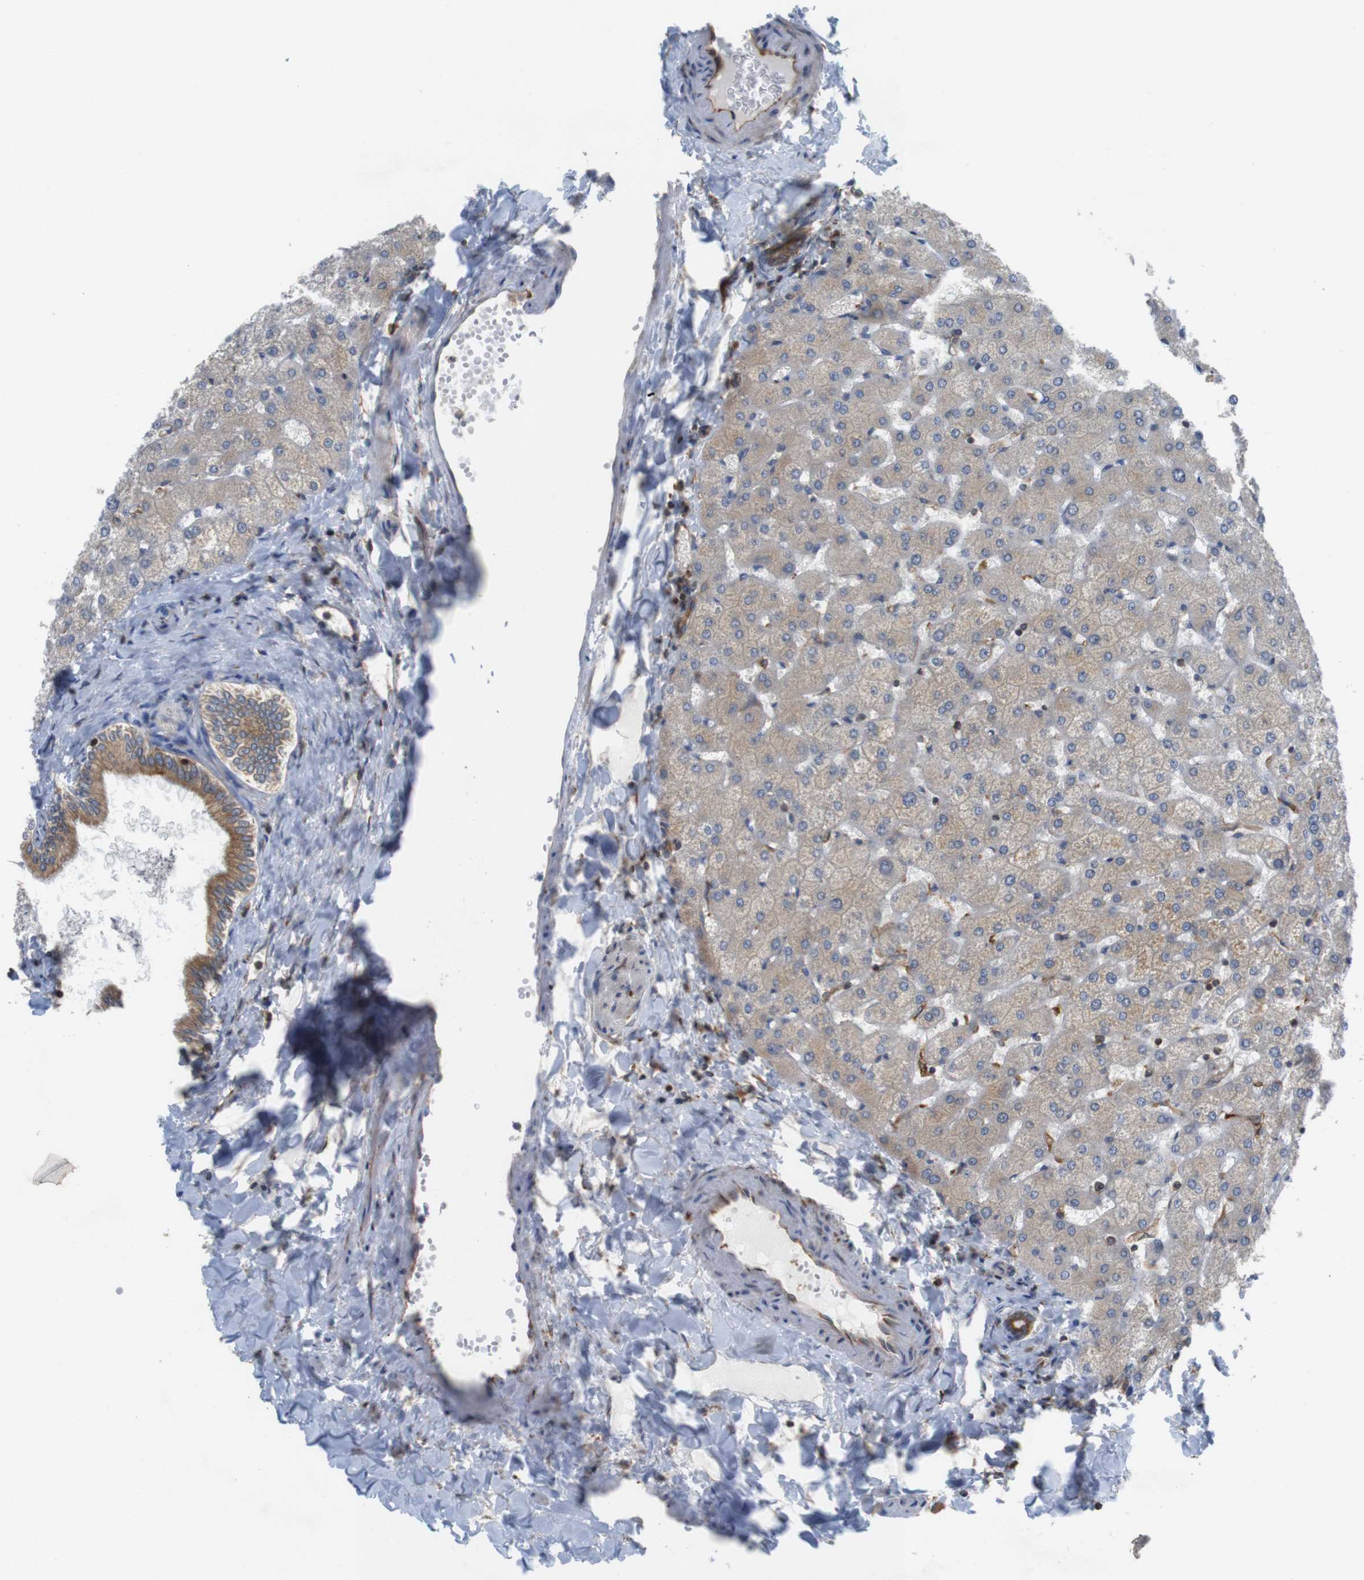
{"staining": {"intensity": "moderate", "quantity": ">75%", "location": "cytoplasmic/membranous"}, "tissue": "liver", "cell_type": "Cholangiocytes", "image_type": "normal", "snomed": [{"axis": "morphology", "description": "Normal tissue, NOS"}, {"axis": "topography", "description": "Liver"}], "caption": "The immunohistochemical stain labels moderate cytoplasmic/membranous positivity in cholangiocytes of unremarkable liver. The staining is performed using DAB brown chromogen to label protein expression. The nuclei are counter-stained blue using hematoxylin.", "gene": "ARL6IP5", "patient": {"sex": "female", "age": 32}}